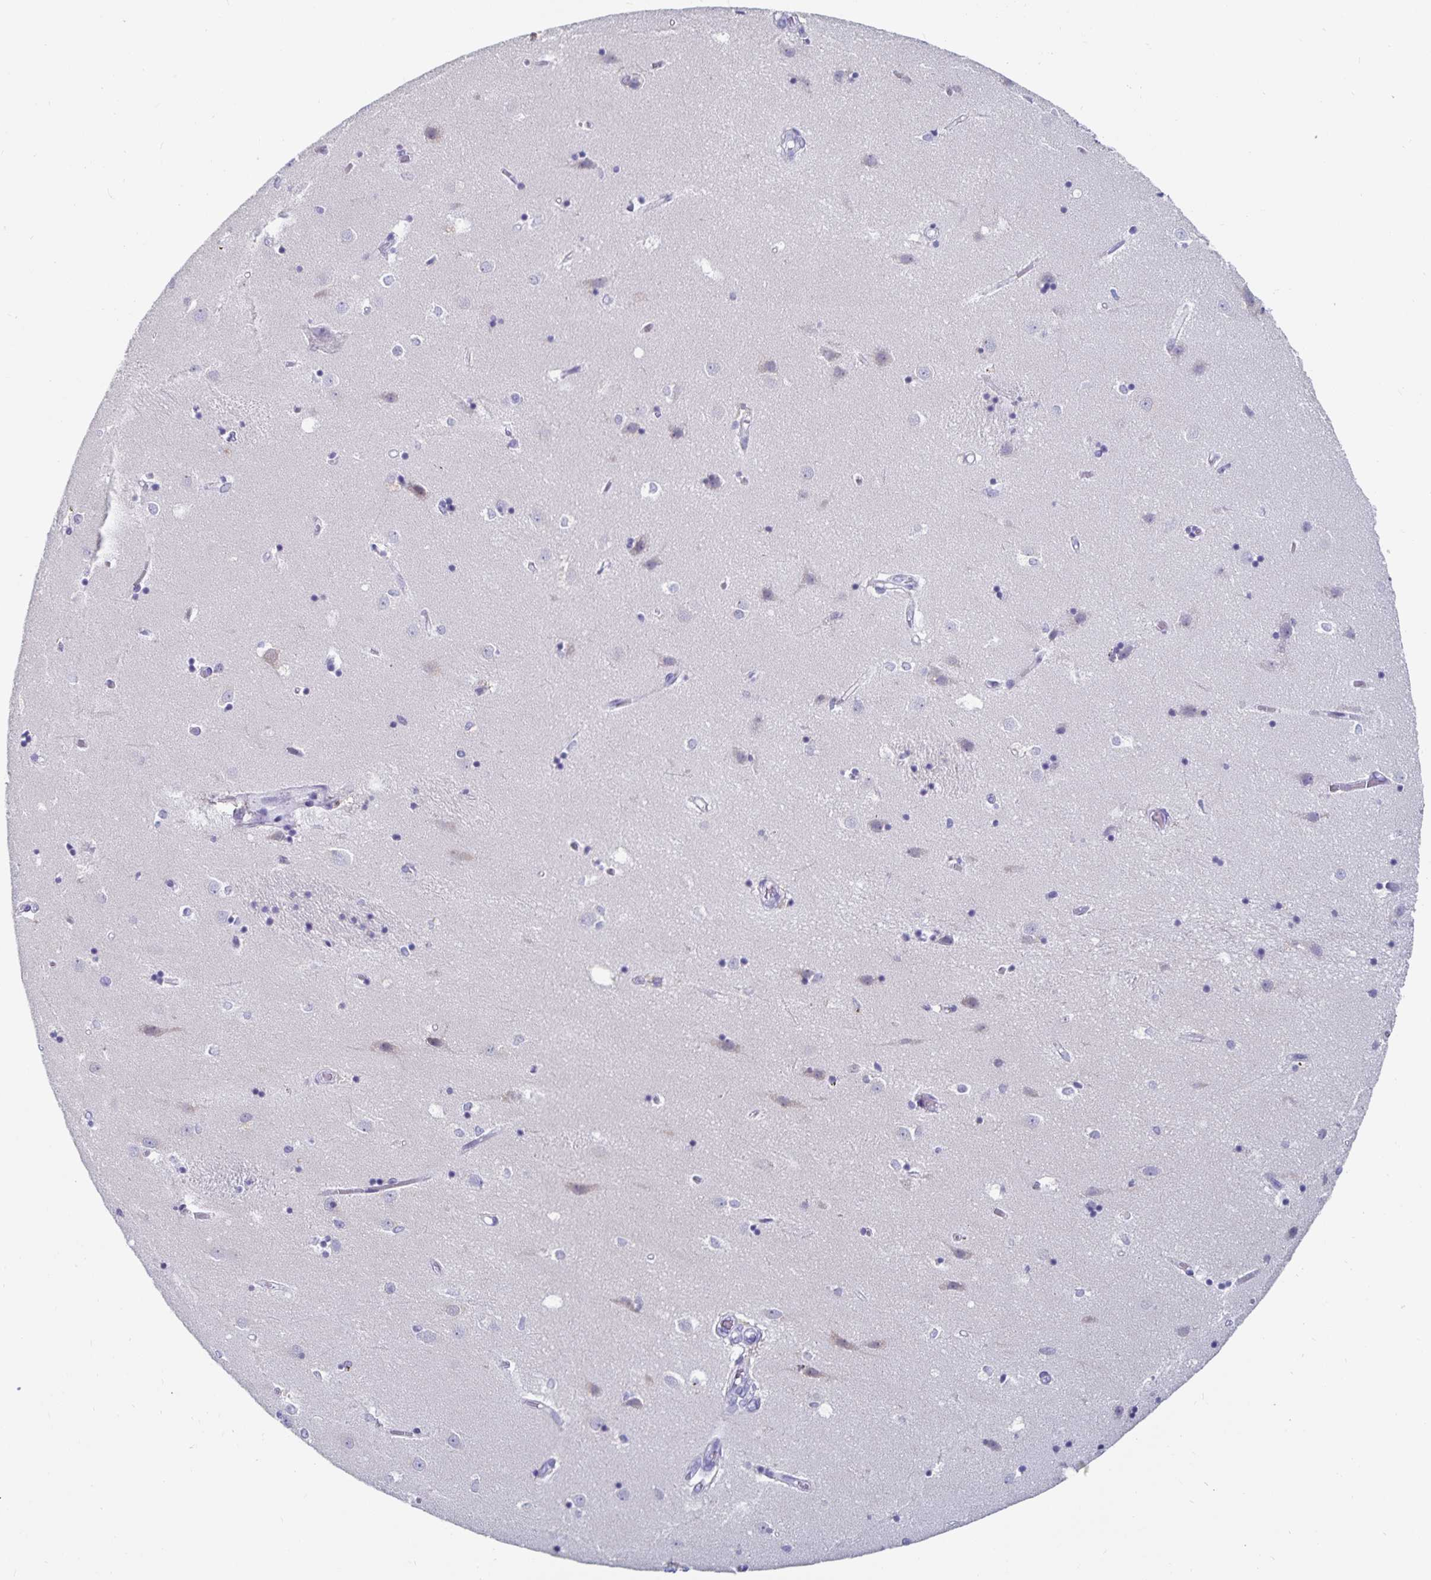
{"staining": {"intensity": "negative", "quantity": "none", "location": "none"}, "tissue": "caudate", "cell_type": "Glial cells", "image_type": "normal", "snomed": [{"axis": "morphology", "description": "Normal tissue, NOS"}, {"axis": "topography", "description": "Lateral ventricle wall"}], "caption": "Caudate was stained to show a protein in brown. There is no significant expression in glial cells.", "gene": "CFAP69", "patient": {"sex": "male", "age": 54}}